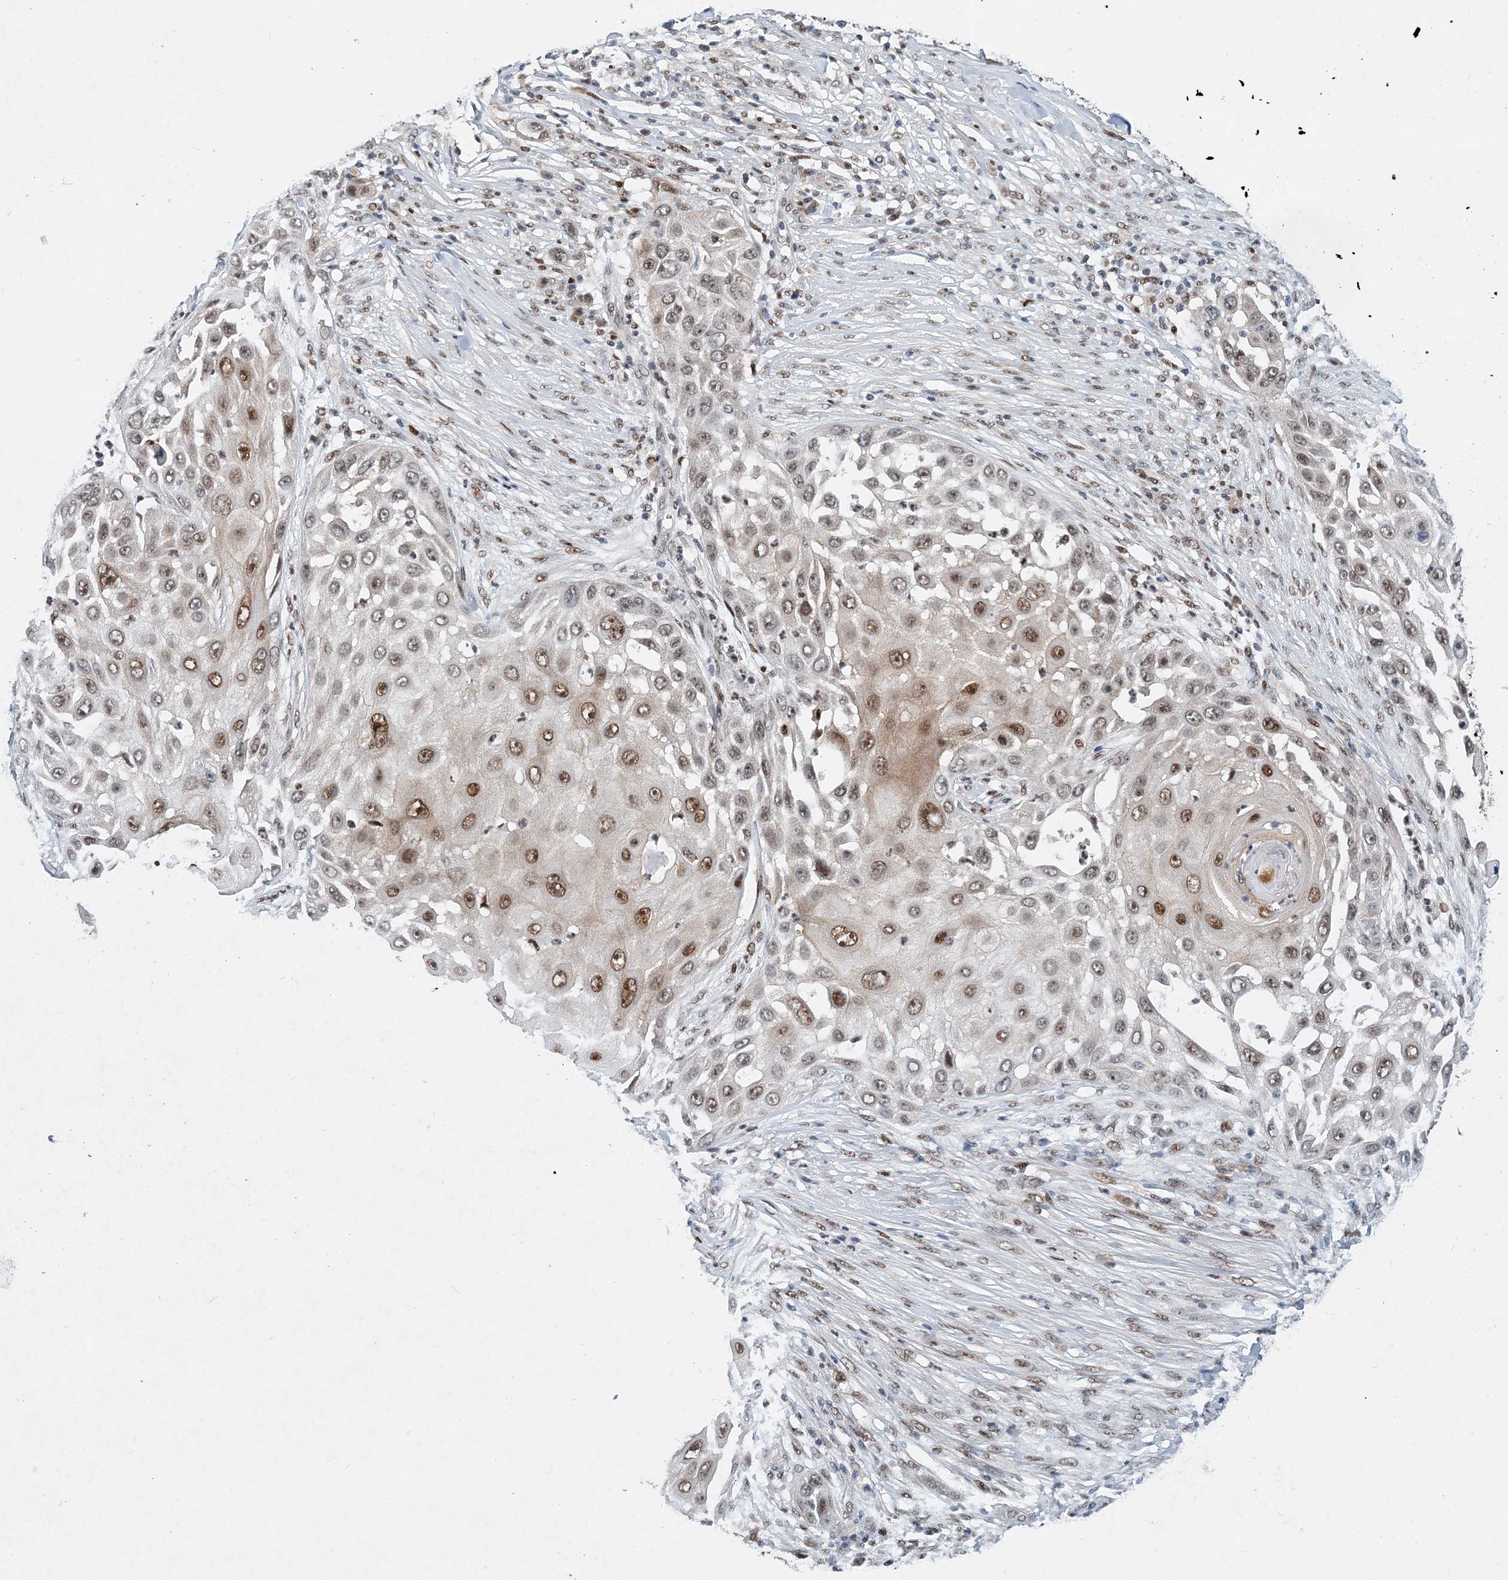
{"staining": {"intensity": "moderate", "quantity": ">75%", "location": "nuclear"}, "tissue": "skin cancer", "cell_type": "Tumor cells", "image_type": "cancer", "snomed": [{"axis": "morphology", "description": "Squamous cell carcinoma, NOS"}, {"axis": "topography", "description": "Skin"}], "caption": "Immunohistochemistry micrograph of neoplastic tissue: squamous cell carcinoma (skin) stained using immunohistochemistry (IHC) displays medium levels of moderate protein expression localized specifically in the nuclear of tumor cells, appearing as a nuclear brown color.", "gene": "KPNA4", "patient": {"sex": "female", "age": 44}}